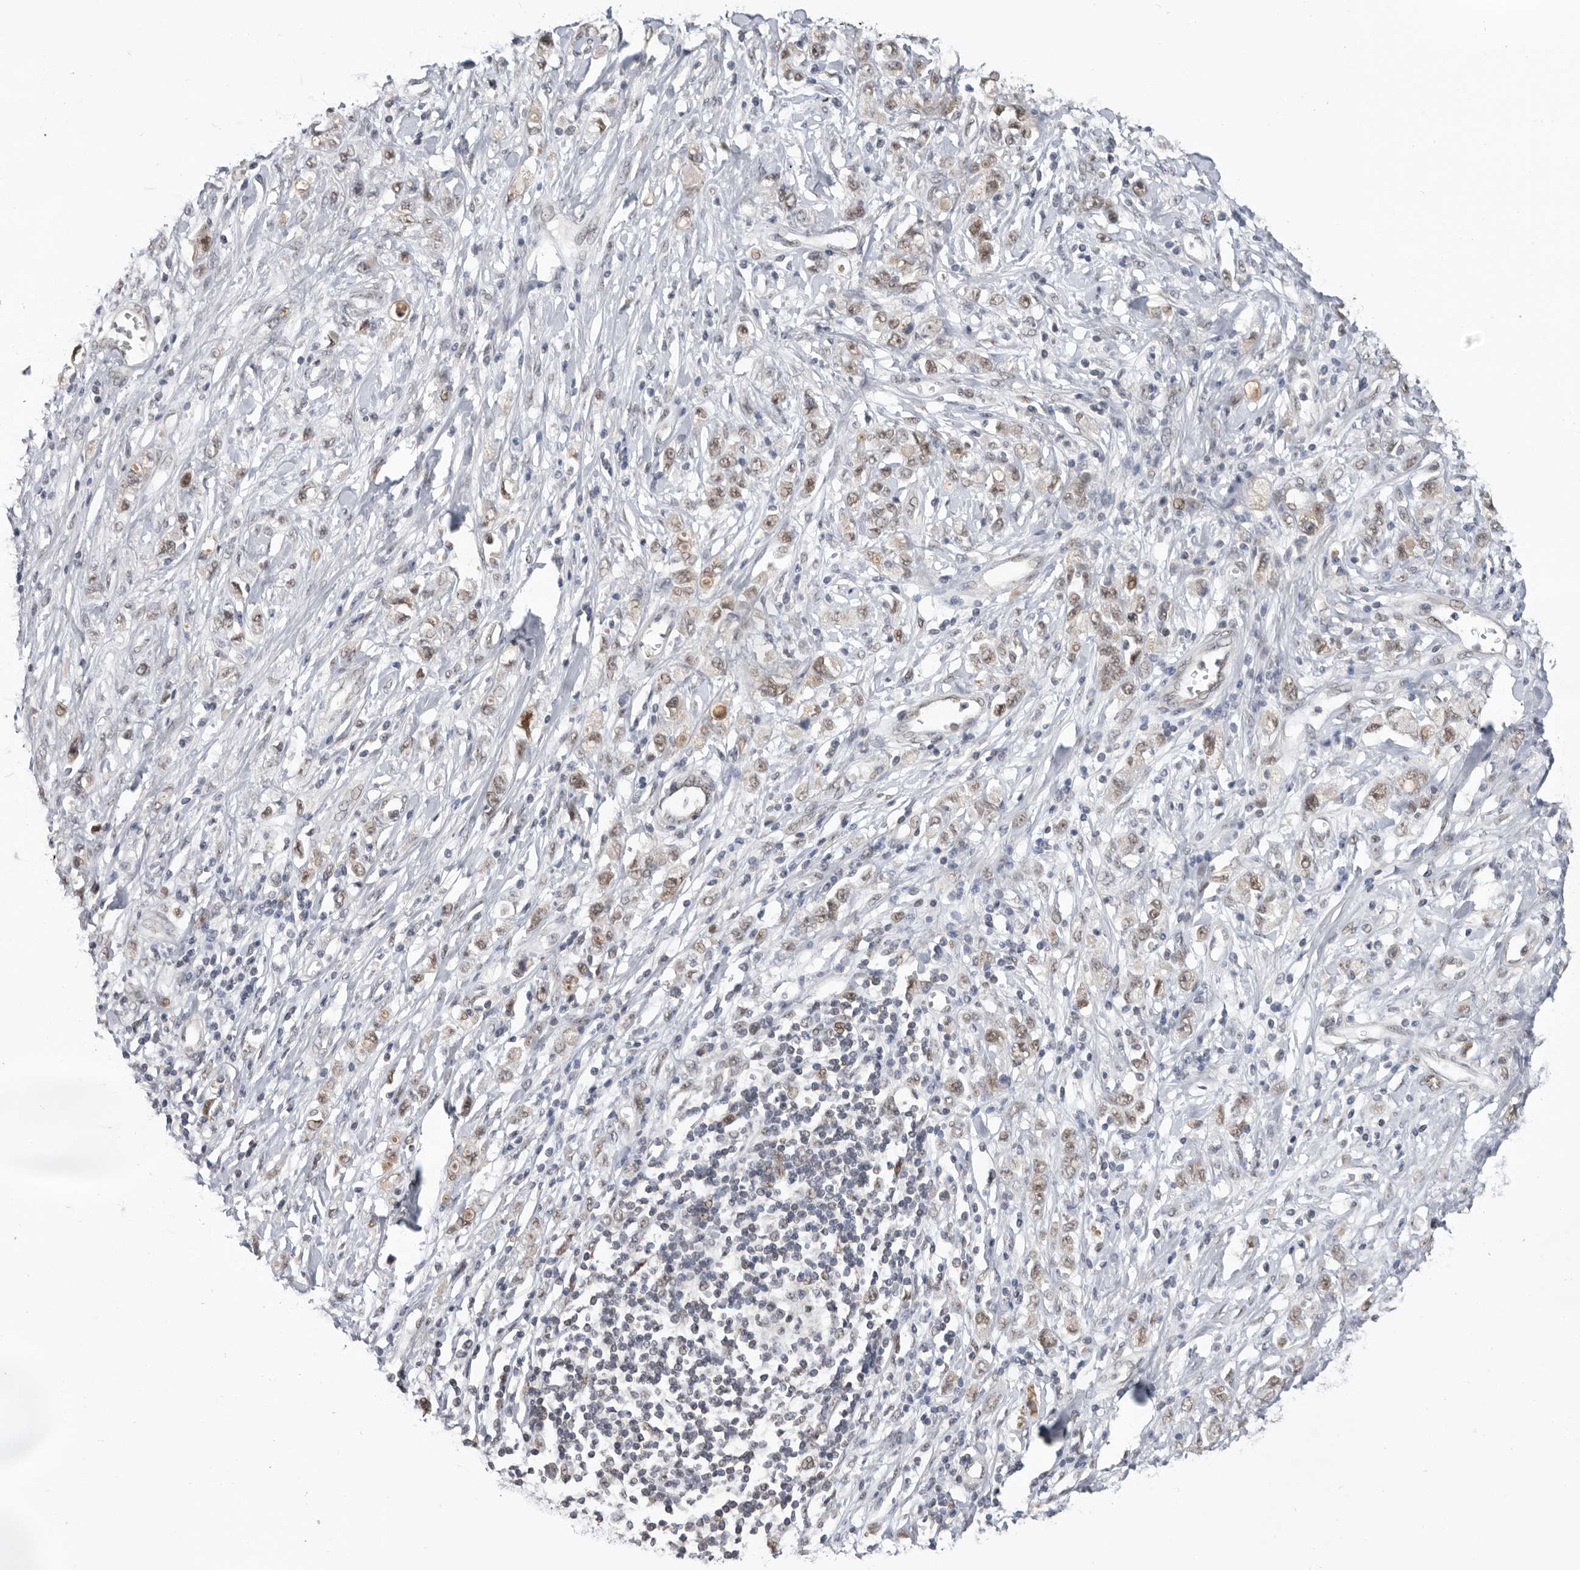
{"staining": {"intensity": "moderate", "quantity": "25%-75%", "location": "nuclear"}, "tissue": "stomach cancer", "cell_type": "Tumor cells", "image_type": "cancer", "snomed": [{"axis": "morphology", "description": "Adenocarcinoma, NOS"}, {"axis": "topography", "description": "Stomach"}], "caption": "Stomach cancer (adenocarcinoma) was stained to show a protein in brown. There is medium levels of moderate nuclear expression in approximately 25%-75% of tumor cells.", "gene": "BRCA2", "patient": {"sex": "female", "age": 76}}